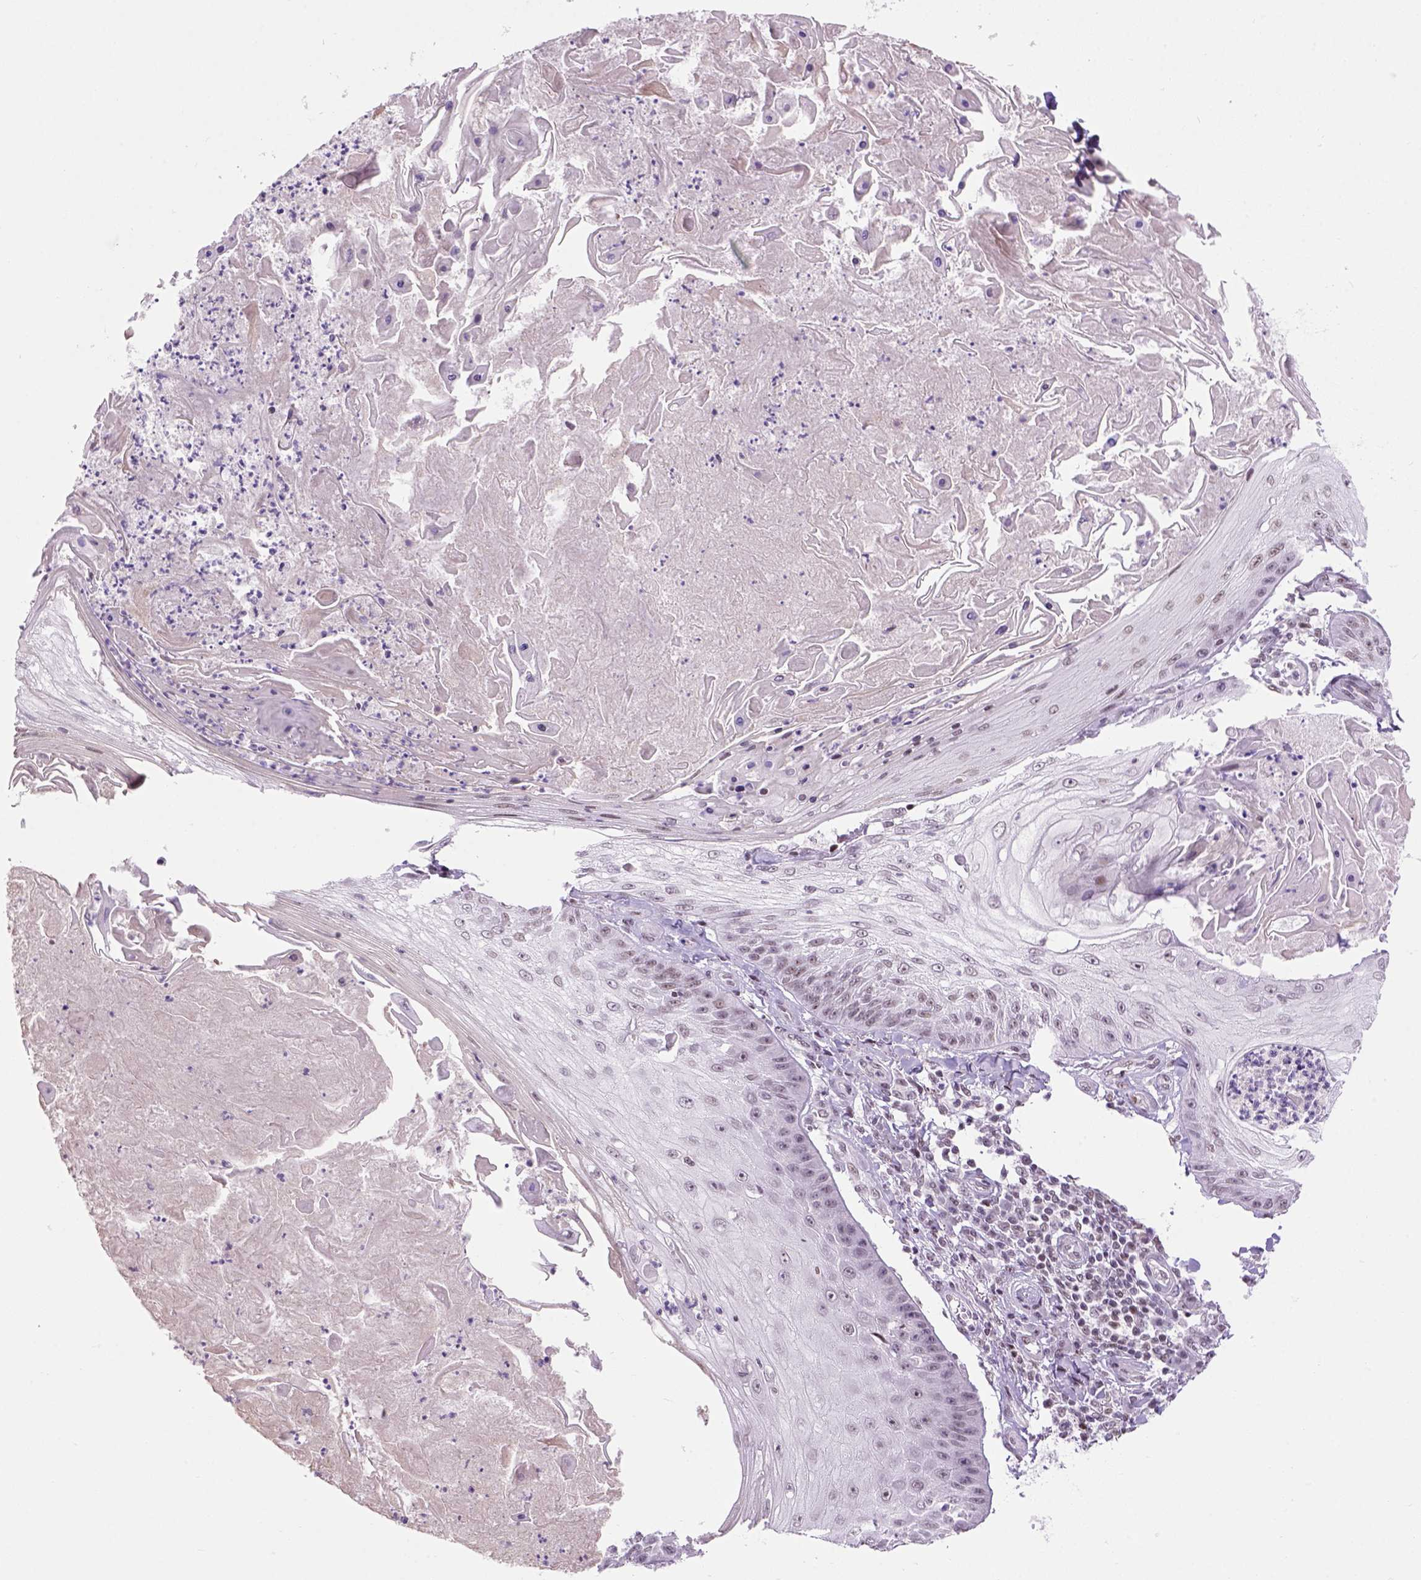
{"staining": {"intensity": "weak", "quantity": "25%-75%", "location": "nuclear"}, "tissue": "skin cancer", "cell_type": "Tumor cells", "image_type": "cancer", "snomed": [{"axis": "morphology", "description": "Squamous cell carcinoma, NOS"}, {"axis": "topography", "description": "Skin"}], "caption": "About 25%-75% of tumor cells in human skin cancer (squamous cell carcinoma) demonstrate weak nuclear protein staining as visualized by brown immunohistochemical staining.", "gene": "TBPL1", "patient": {"sex": "male", "age": 70}}